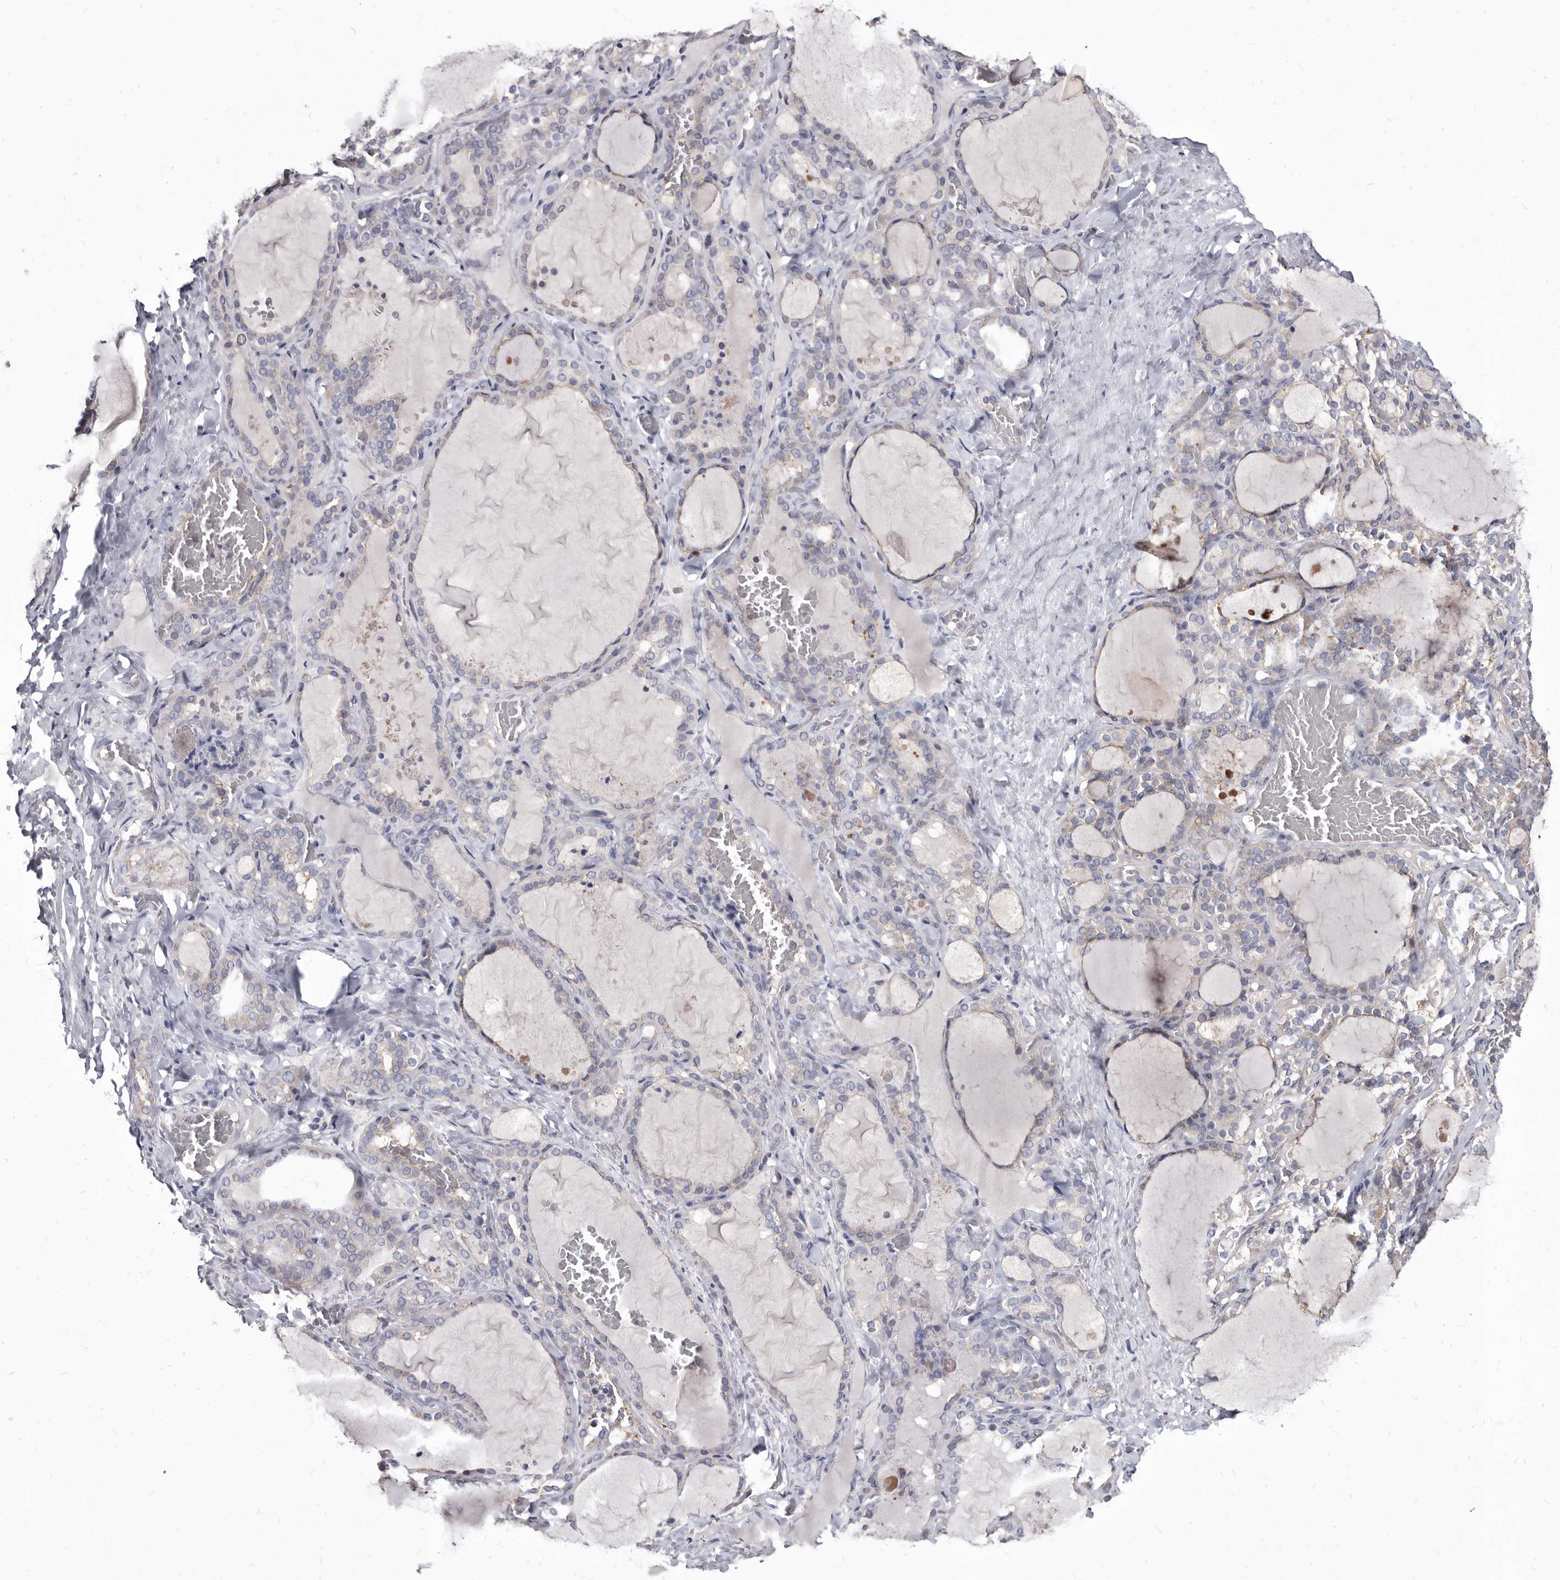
{"staining": {"intensity": "moderate", "quantity": "<25%", "location": "cytoplasmic/membranous"}, "tissue": "thyroid gland", "cell_type": "Glandular cells", "image_type": "normal", "snomed": [{"axis": "morphology", "description": "Normal tissue, NOS"}, {"axis": "topography", "description": "Thyroid gland"}], "caption": "DAB (3,3'-diaminobenzidine) immunohistochemical staining of normal human thyroid gland exhibits moderate cytoplasmic/membranous protein expression in approximately <25% of glandular cells.", "gene": "ABCF2", "patient": {"sex": "female", "age": 22}}